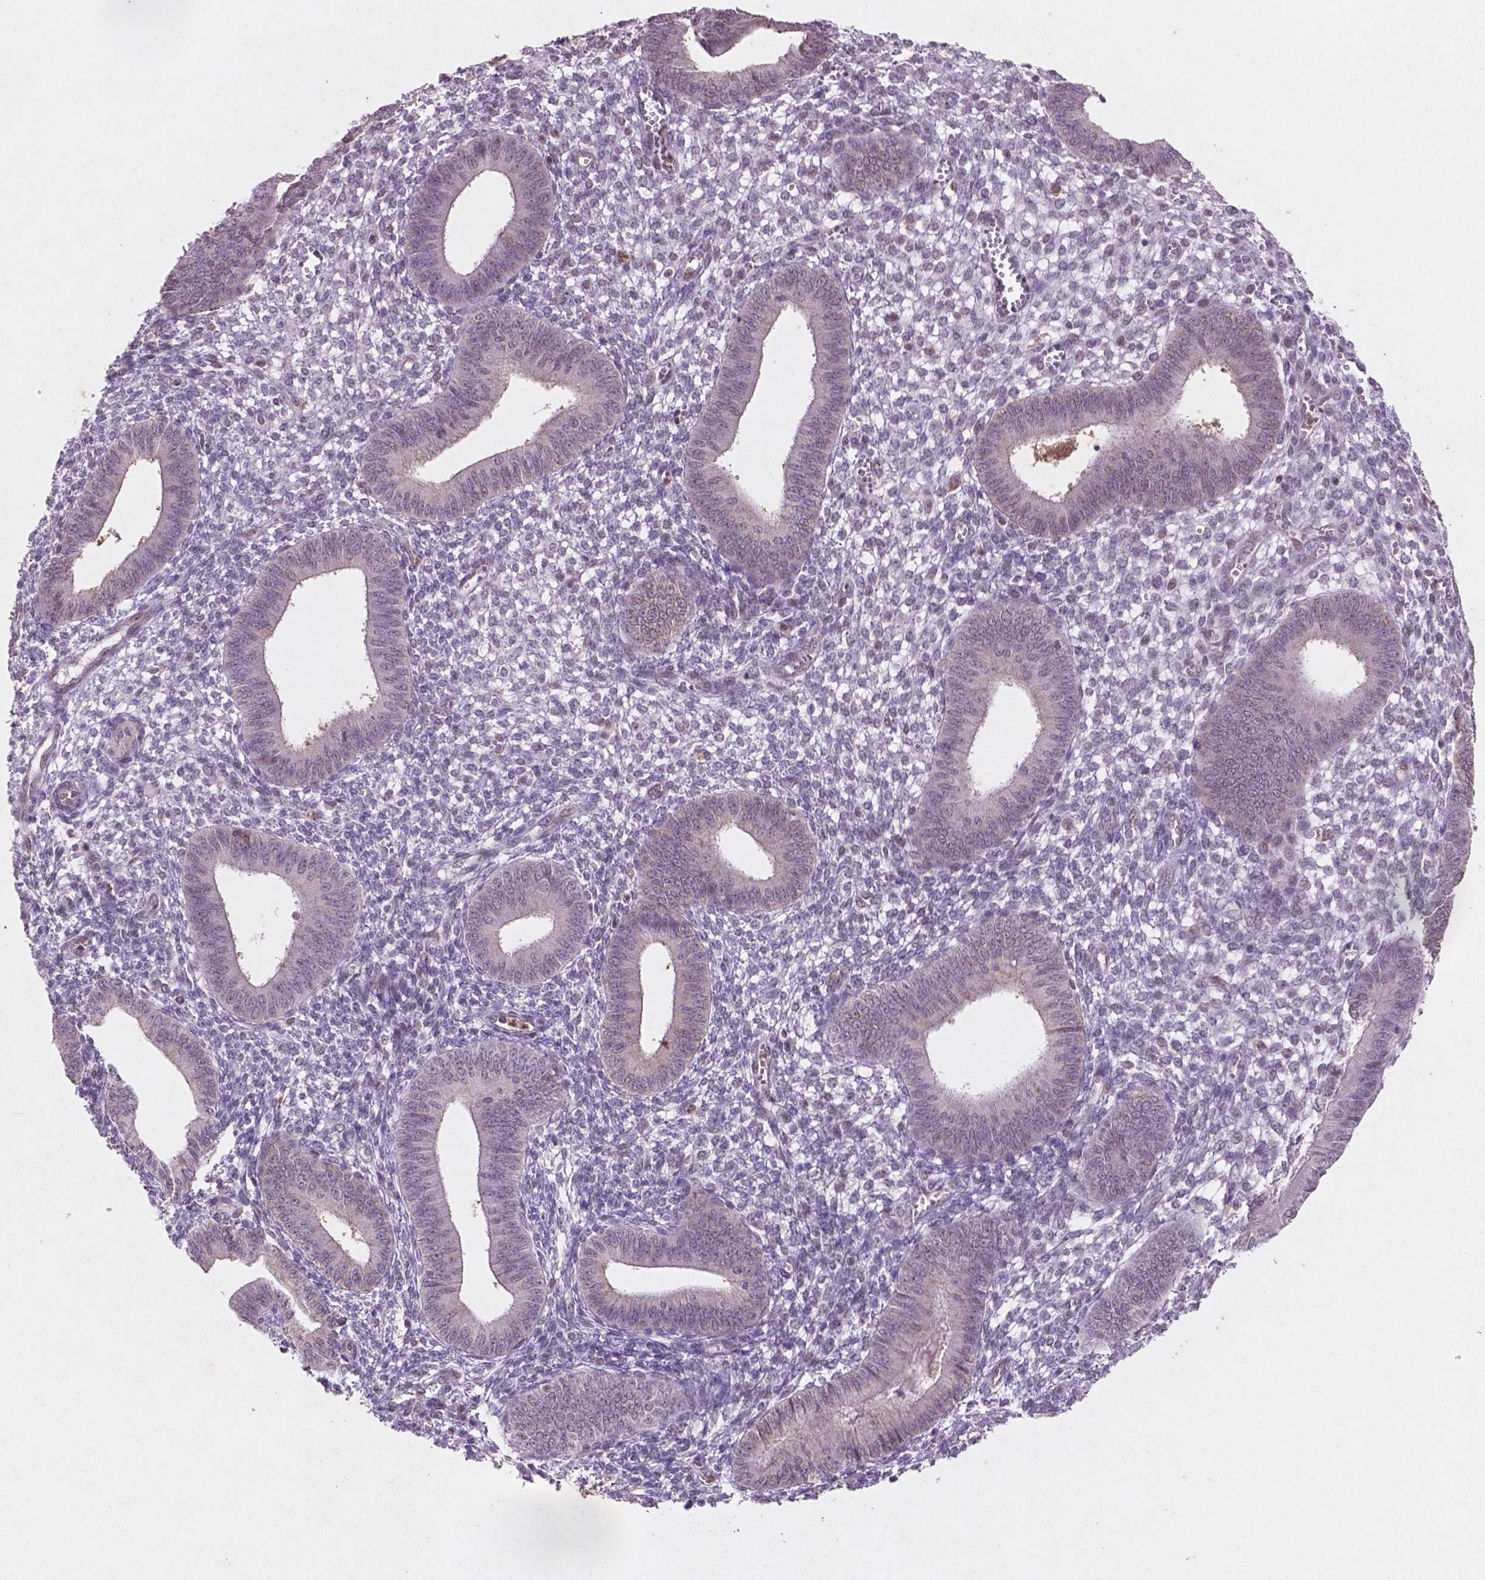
{"staining": {"intensity": "negative", "quantity": "none", "location": "none"}, "tissue": "endometrium", "cell_type": "Cells in endometrial stroma", "image_type": "normal", "snomed": [{"axis": "morphology", "description": "Normal tissue, NOS"}, {"axis": "topography", "description": "Endometrium"}], "caption": "DAB immunohistochemical staining of normal endometrium reveals no significant positivity in cells in endometrial stroma. The staining is performed using DAB (3,3'-diaminobenzidine) brown chromogen with nuclei counter-stained in using hematoxylin.", "gene": "GLRX", "patient": {"sex": "female", "age": 42}}